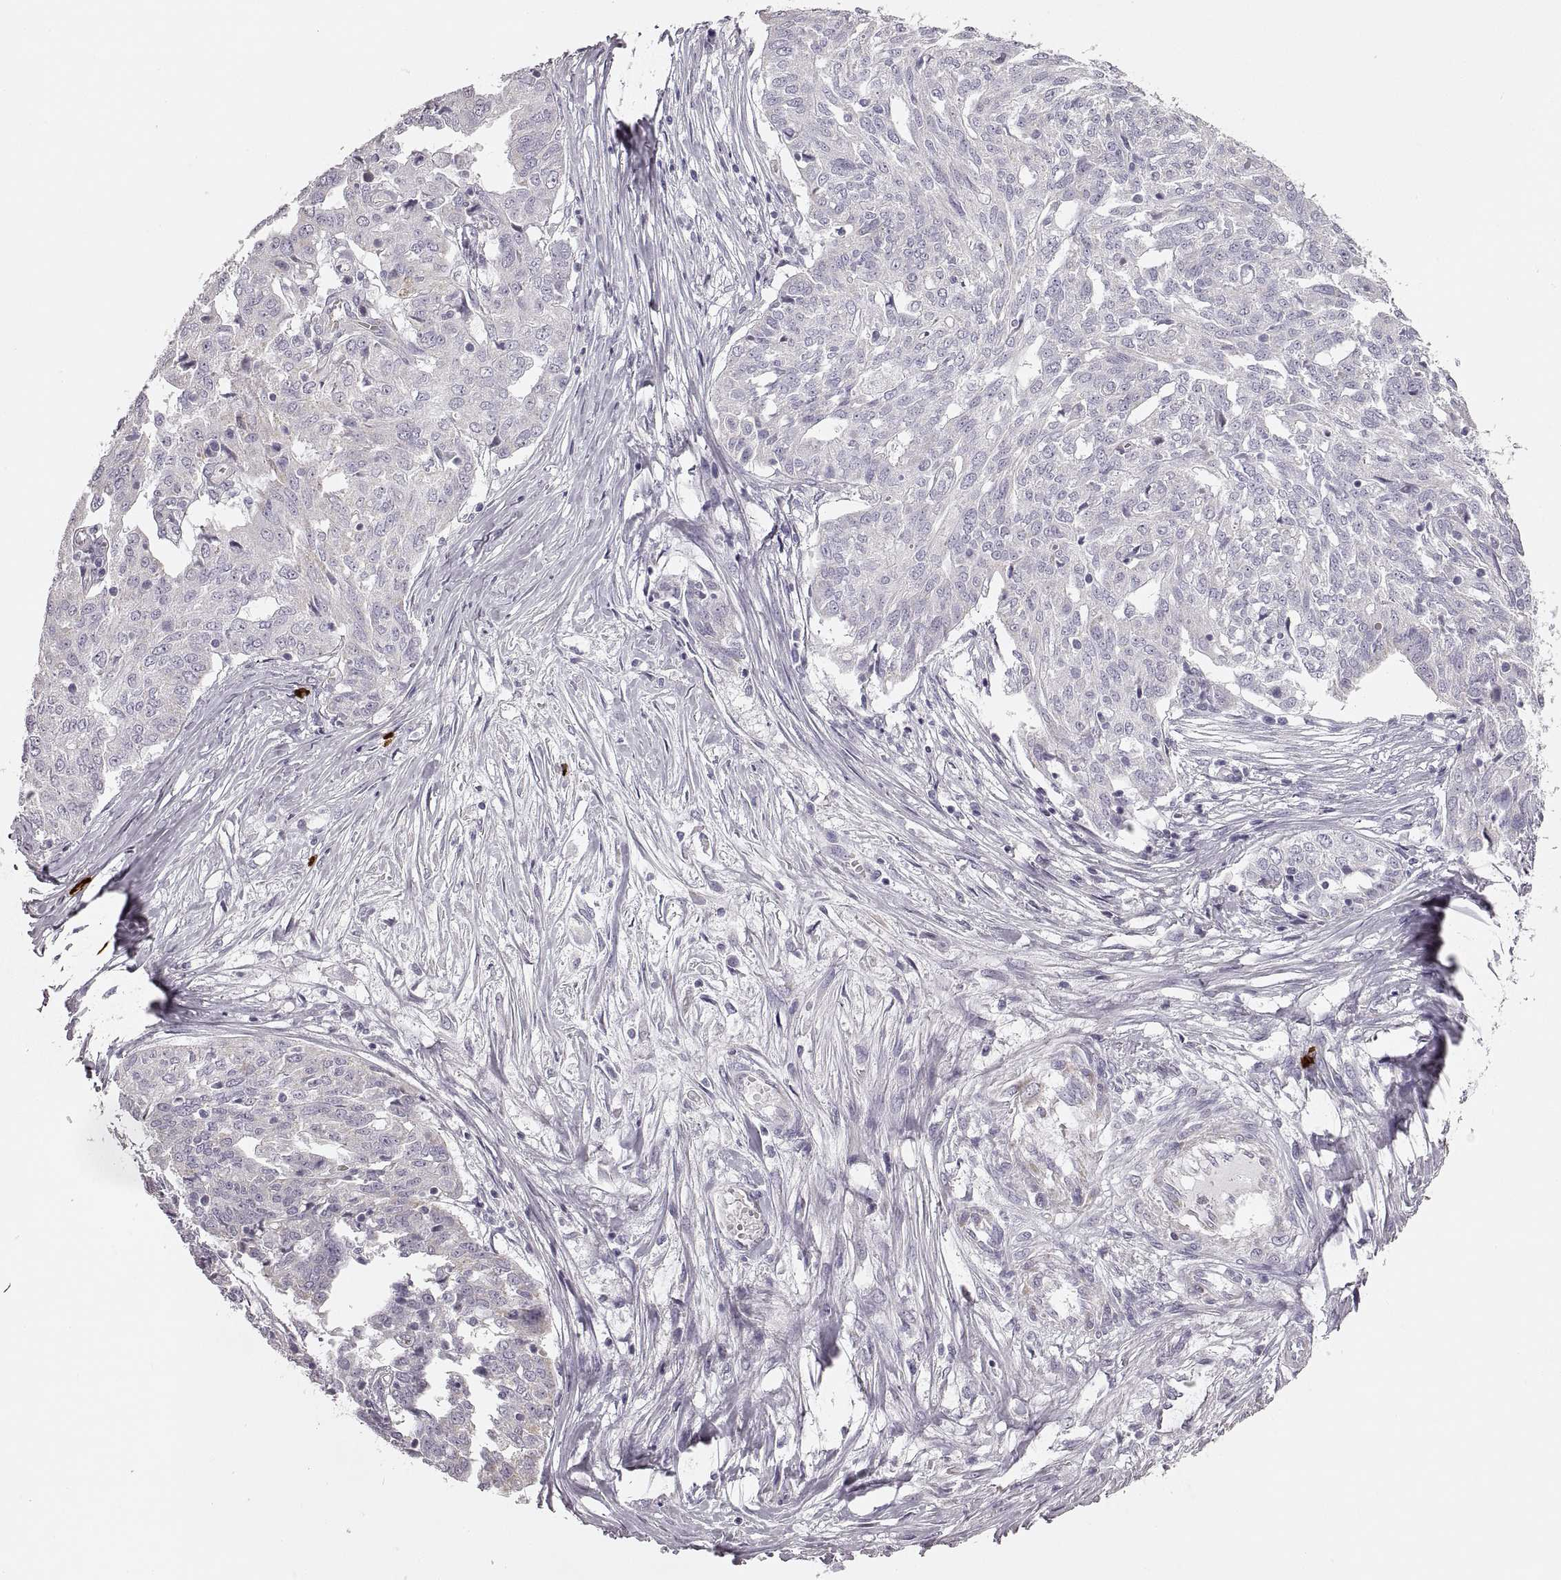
{"staining": {"intensity": "negative", "quantity": "none", "location": "none"}, "tissue": "ovarian cancer", "cell_type": "Tumor cells", "image_type": "cancer", "snomed": [{"axis": "morphology", "description": "Cystadenocarcinoma, serous, NOS"}, {"axis": "topography", "description": "Ovary"}], "caption": "IHC of human ovarian cancer reveals no positivity in tumor cells.", "gene": "RDH13", "patient": {"sex": "female", "age": 67}}